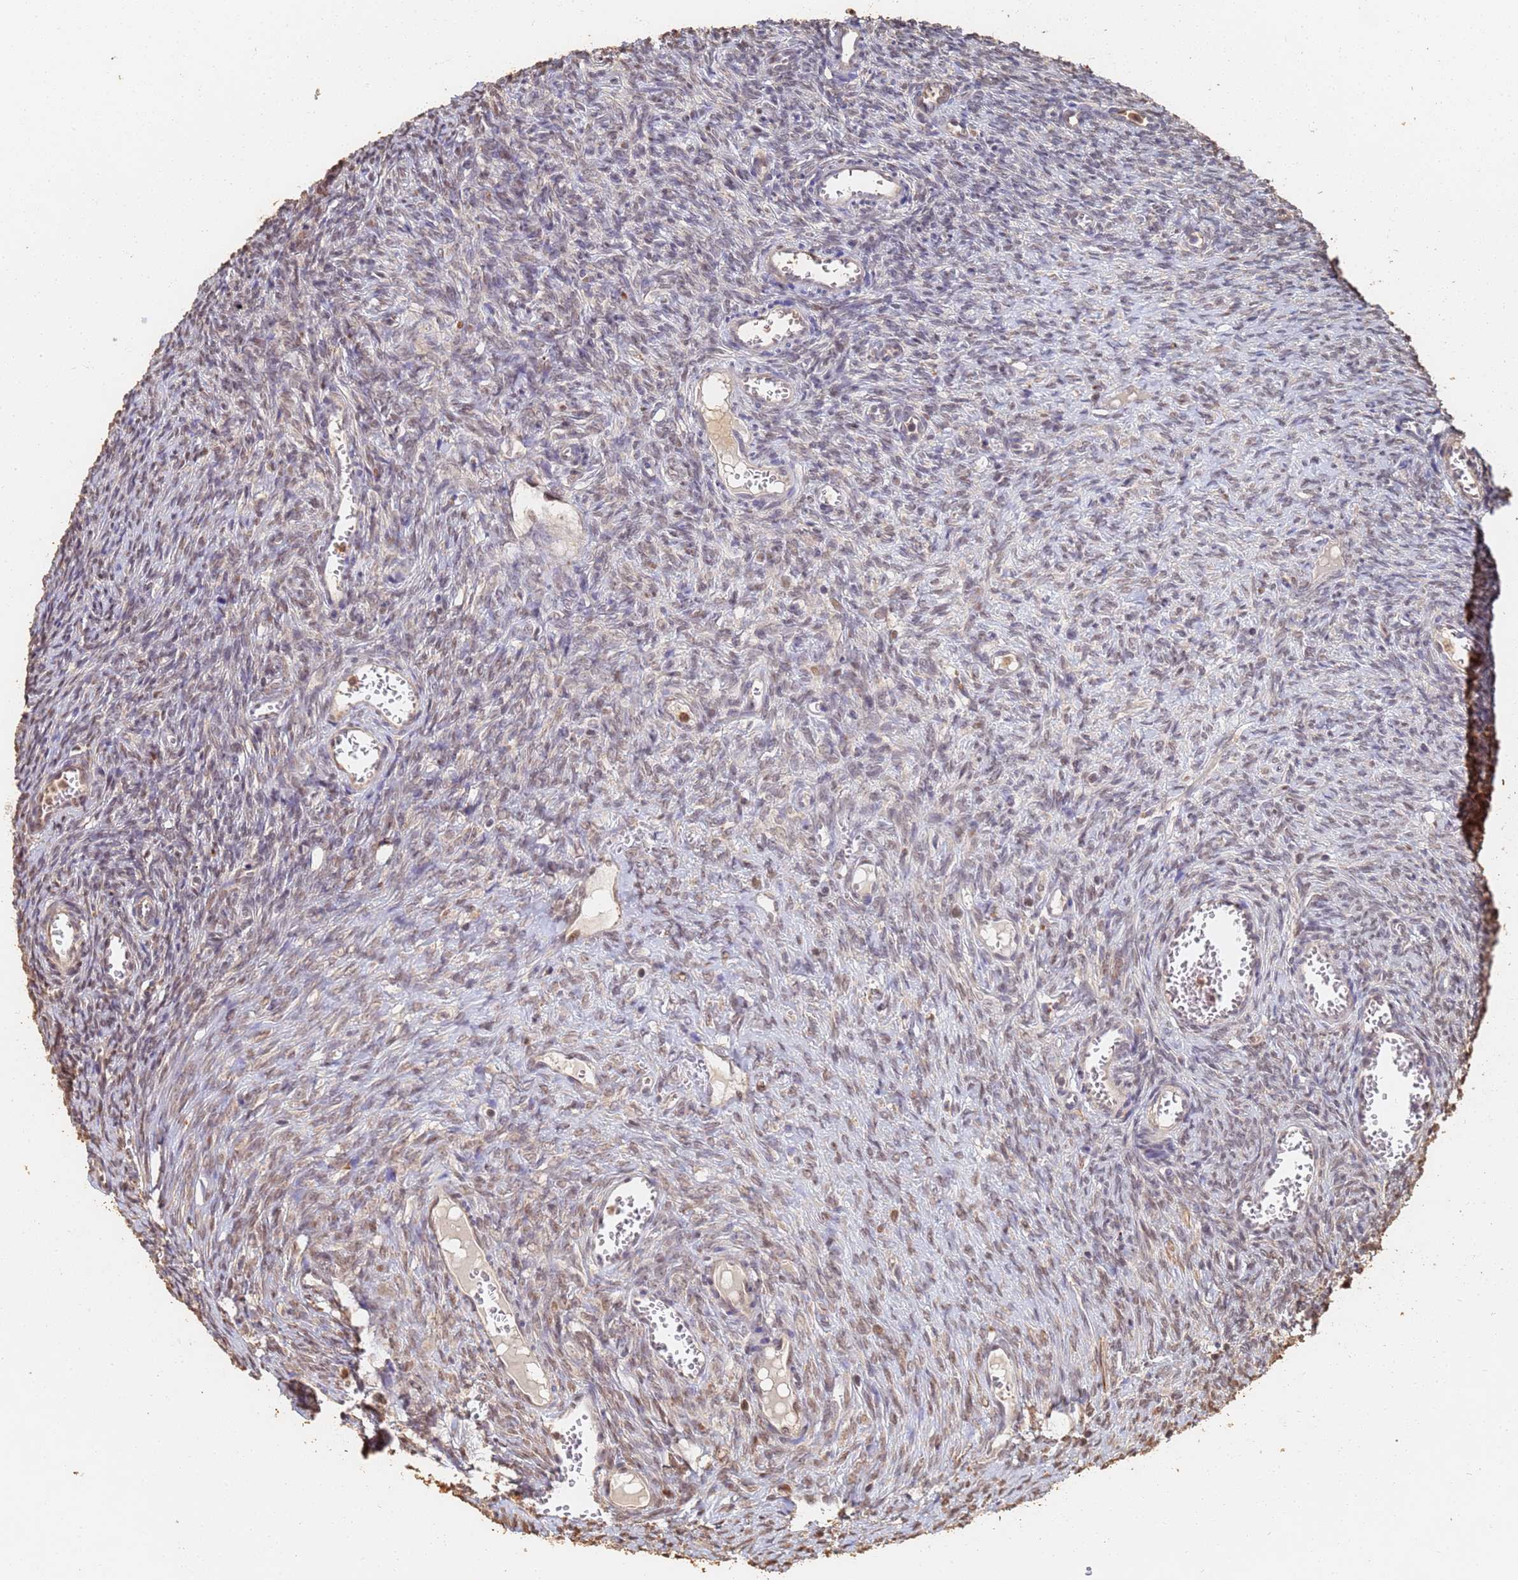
{"staining": {"intensity": "weak", "quantity": "25%-75%", "location": "nuclear"}, "tissue": "ovary", "cell_type": "Ovarian stroma cells", "image_type": "normal", "snomed": [{"axis": "morphology", "description": "Normal tissue, NOS"}, {"axis": "topography", "description": "Ovary"}], "caption": "Immunohistochemistry (DAB (3,3'-diaminobenzidine)) staining of benign human ovary reveals weak nuclear protein expression in about 25%-75% of ovarian stroma cells. The protein is stained brown, and the nuclei are stained in blue (DAB (3,3'-diaminobenzidine) IHC with brightfield microscopy, high magnification).", "gene": "JAK2", "patient": {"sex": "female", "age": 44}}